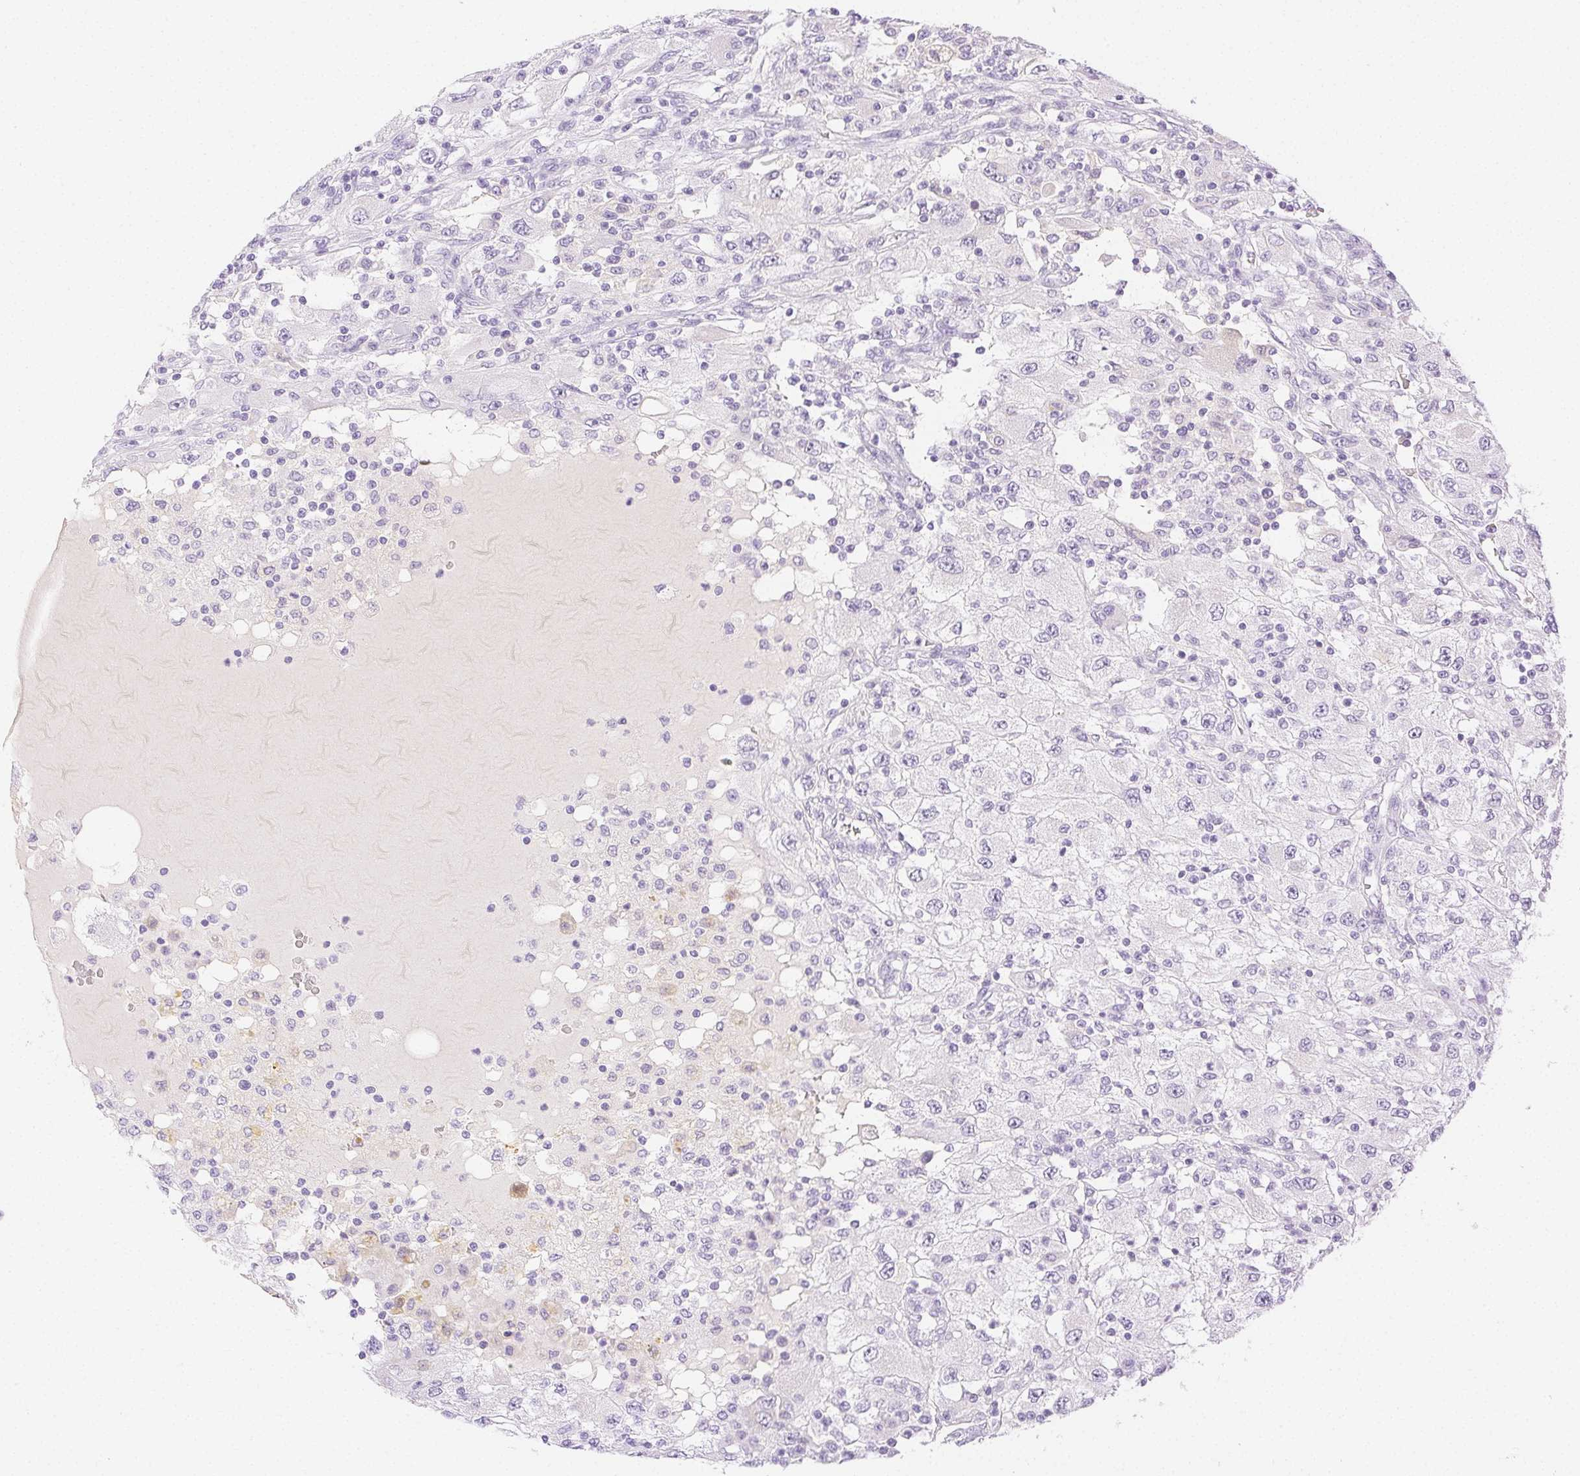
{"staining": {"intensity": "negative", "quantity": "none", "location": "none"}, "tissue": "renal cancer", "cell_type": "Tumor cells", "image_type": "cancer", "snomed": [{"axis": "morphology", "description": "Adenocarcinoma, NOS"}, {"axis": "topography", "description": "Kidney"}], "caption": "Renal adenocarcinoma was stained to show a protein in brown. There is no significant staining in tumor cells. (DAB (3,3'-diaminobenzidine) immunohistochemistry visualized using brightfield microscopy, high magnification).", "gene": "SPACA4", "patient": {"sex": "female", "age": 67}}